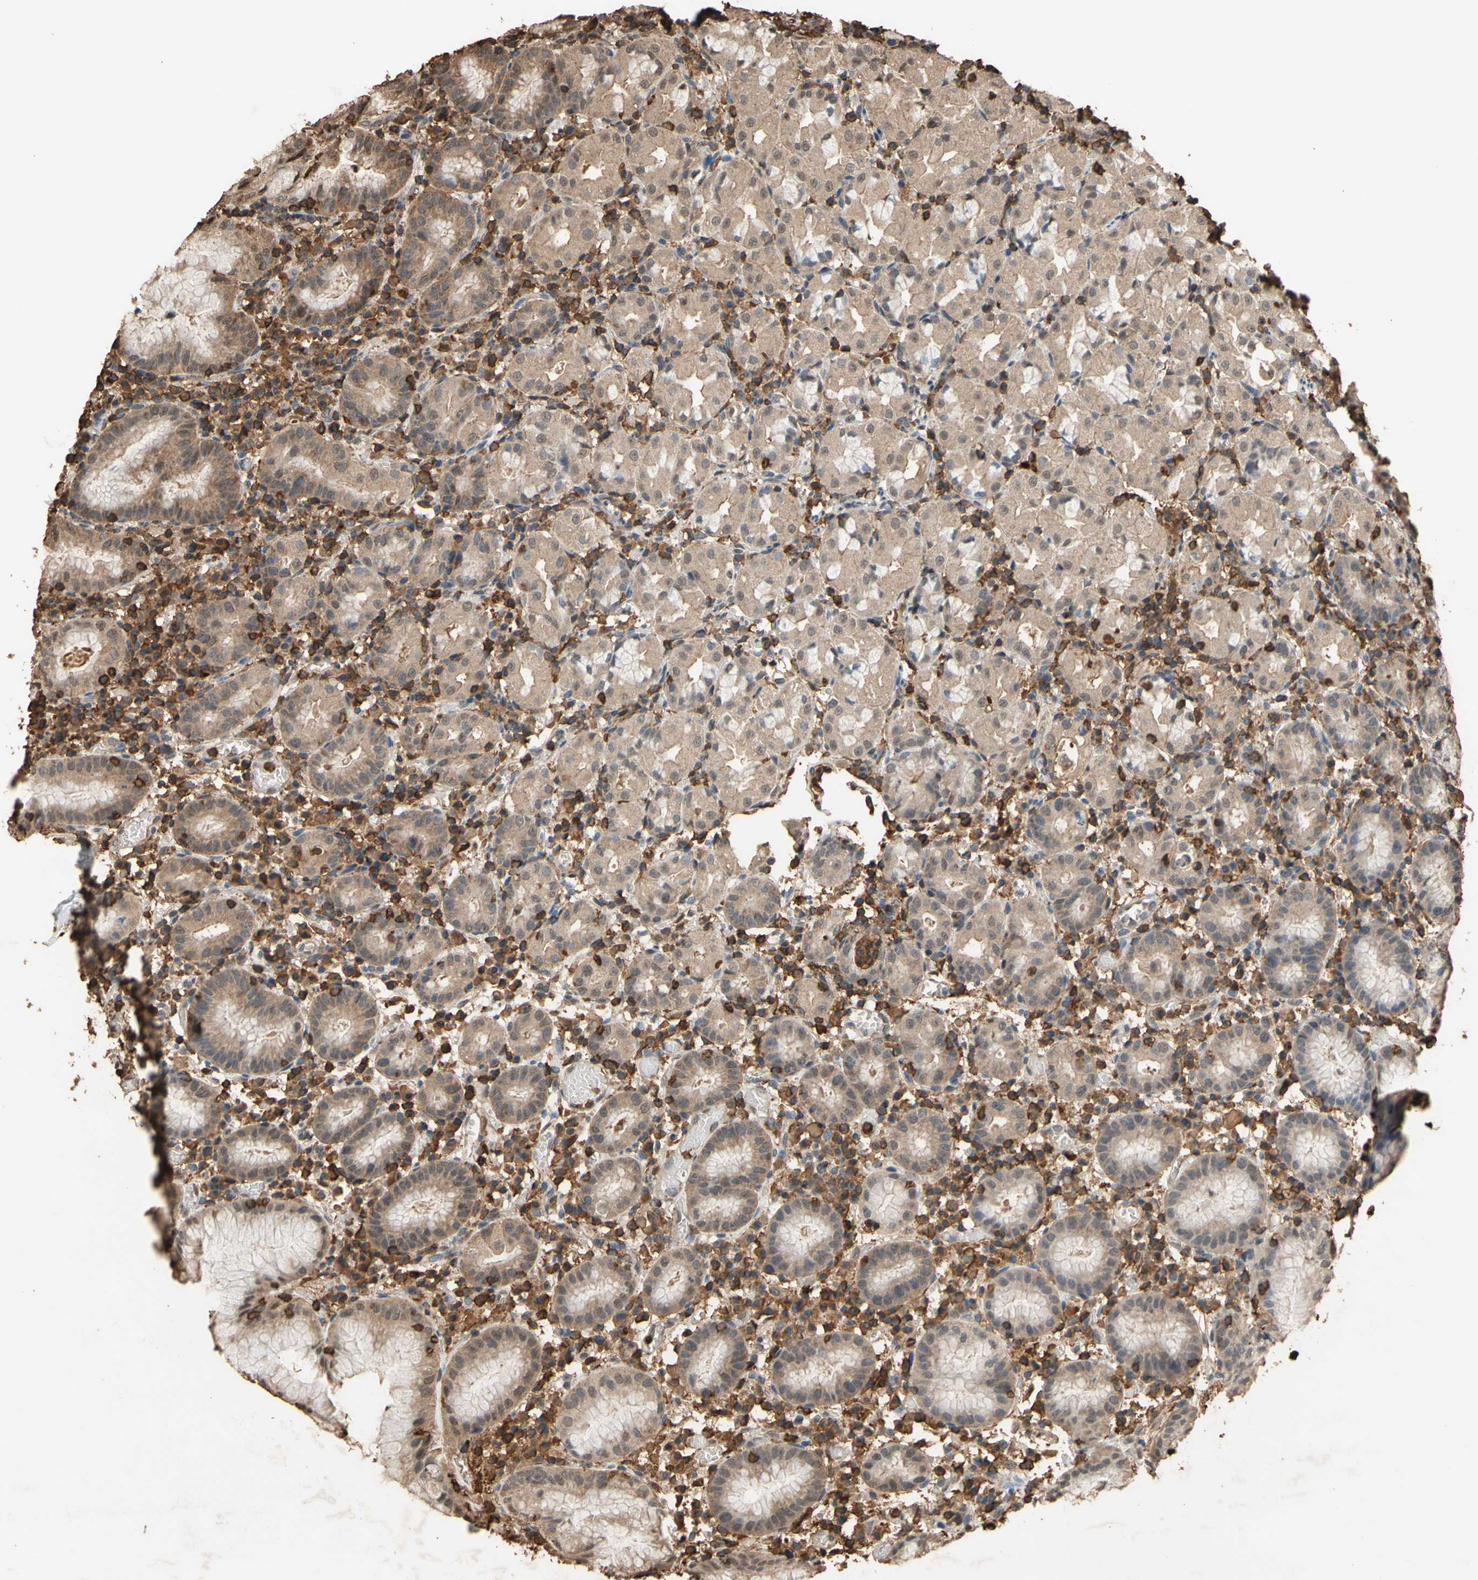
{"staining": {"intensity": "weak", "quantity": ">75%", "location": "cytoplasmic/membranous"}, "tissue": "stomach", "cell_type": "Glandular cells", "image_type": "normal", "snomed": [{"axis": "morphology", "description": "Normal tissue, NOS"}, {"axis": "topography", "description": "Stomach"}, {"axis": "topography", "description": "Stomach, lower"}], "caption": "Approximately >75% of glandular cells in benign human stomach reveal weak cytoplasmic/membranous protein expression as visualized by brown immunohistochemical staining.", "gene": "TNFSF13B", "patient": {"sex": "female", "age": 75}}